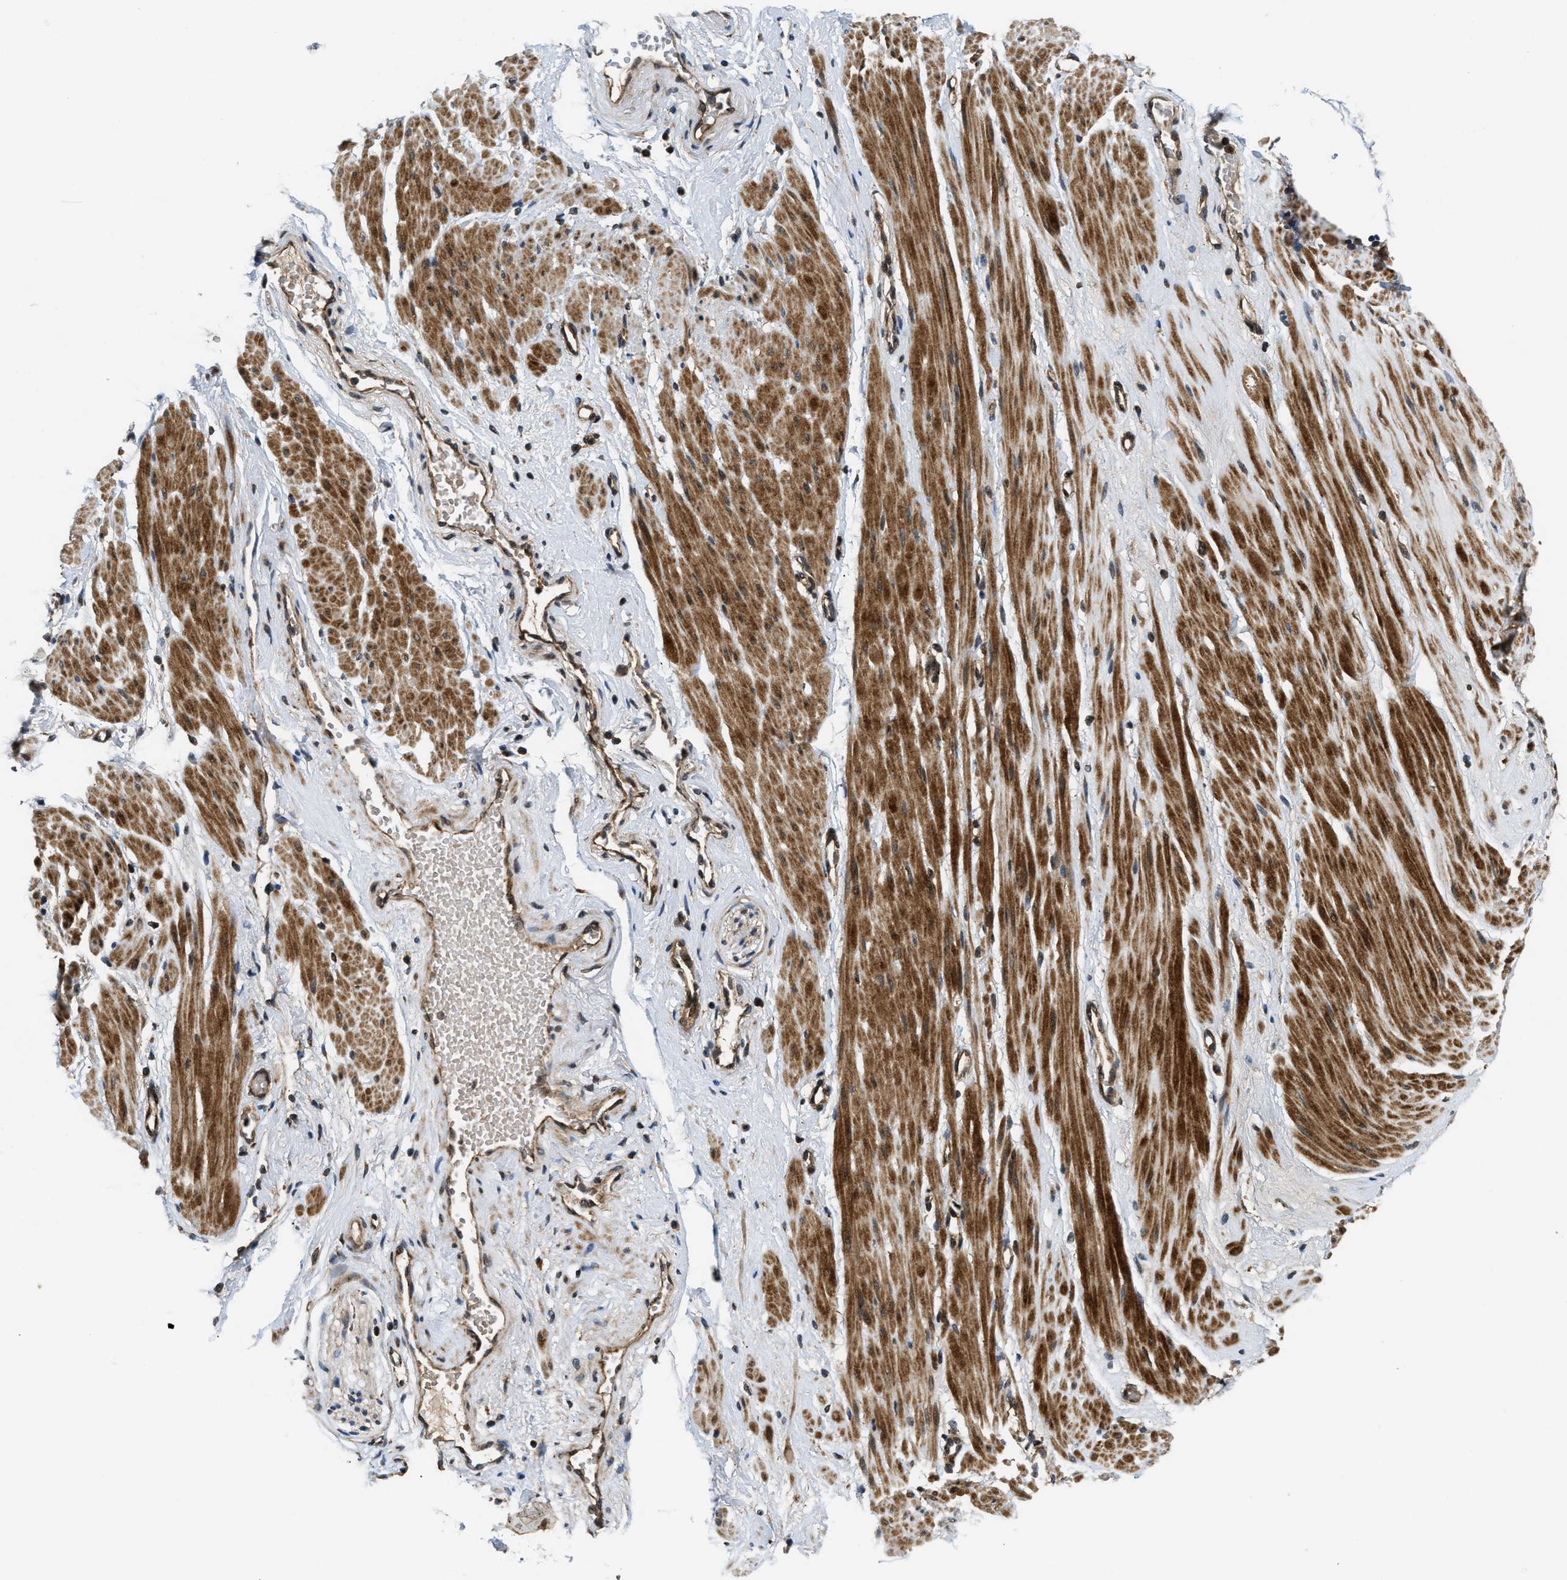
{"staining": {"intensity": "weak", "quantity": ">75%", "location": "cytoplasmic/membranous"}, "tissue": "adipose tissue", "cell_type": "Adipocytes", "image_type": "normal", "snomed": [{"axis": "morphology", "description": "Normal tissue, NOS"}, {"axis": "topography", "description": "Soft tissue"}, {"axis": "topography", "description": "Vascular tissue"}], "caption": "Brown immunohistochemical staining in benign adipose tissue demonstrates weak cytoplasmic/membranous staining in approximately >75% of adipocytes. (DAB = brown stain, brightfield microscopy at high magnification).", "gene": "PNPLA8", "patient": {"sex": "female", "age": 35}}